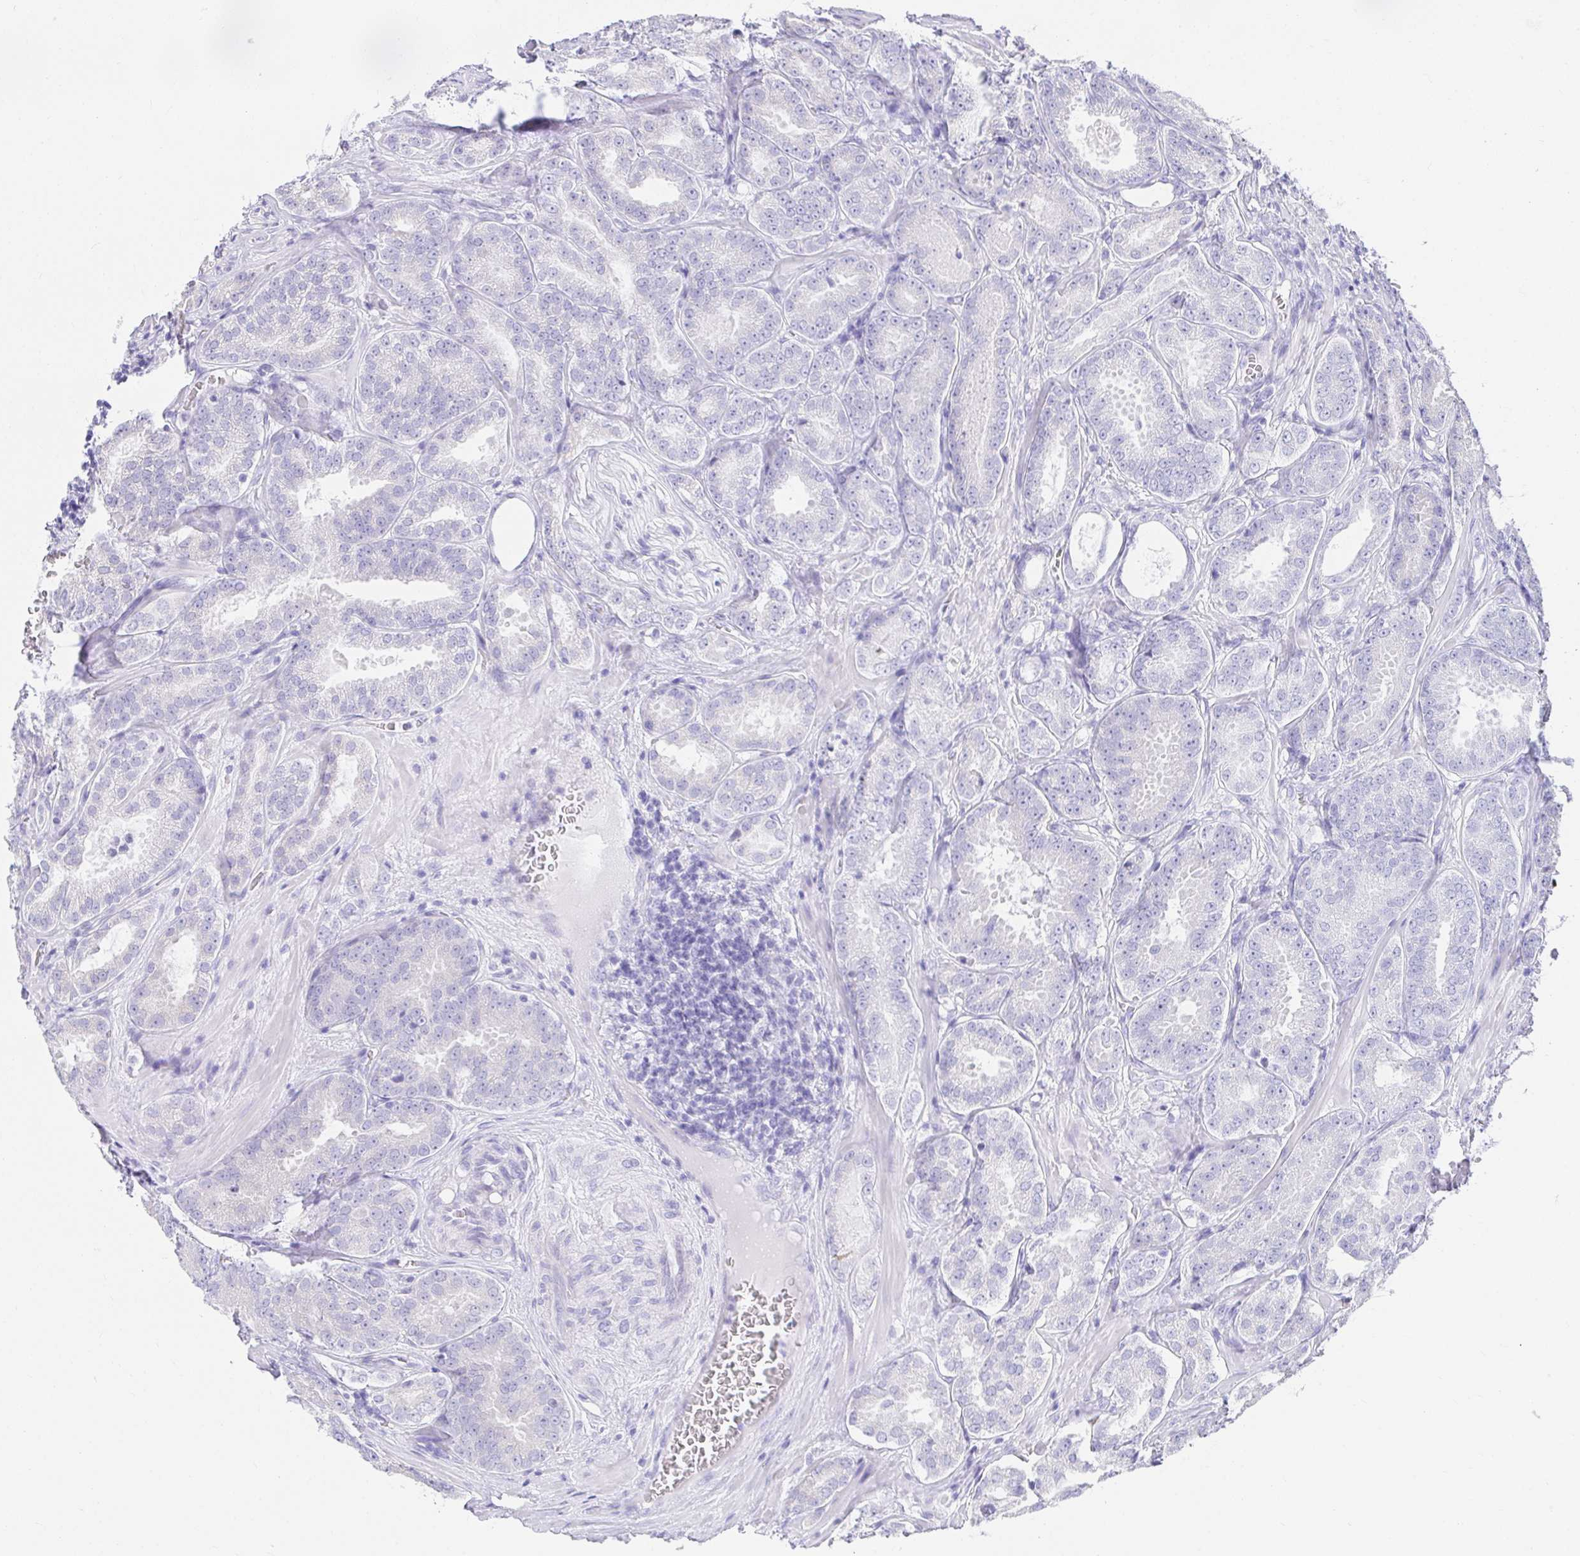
{"staining": {"intensity": "negative", "quantity": "none", "location": "none"}, "tissue": "prostate cancer", "cell_type": "Tumor cells", "image_type": "cancer", "snomed": [{"axis": "morphology", "description": "Adenocarcinoma, High grade"}, {"axis": "topography", "description": "Prostate"}], "caption": "Immunohistochemistry (IHC) image of human prostate cancer stained for a protein (brown), which reveals no staining in tumor cells.", "gene": "VGLL1", "patient": {"sex": "male", "age": 64}}